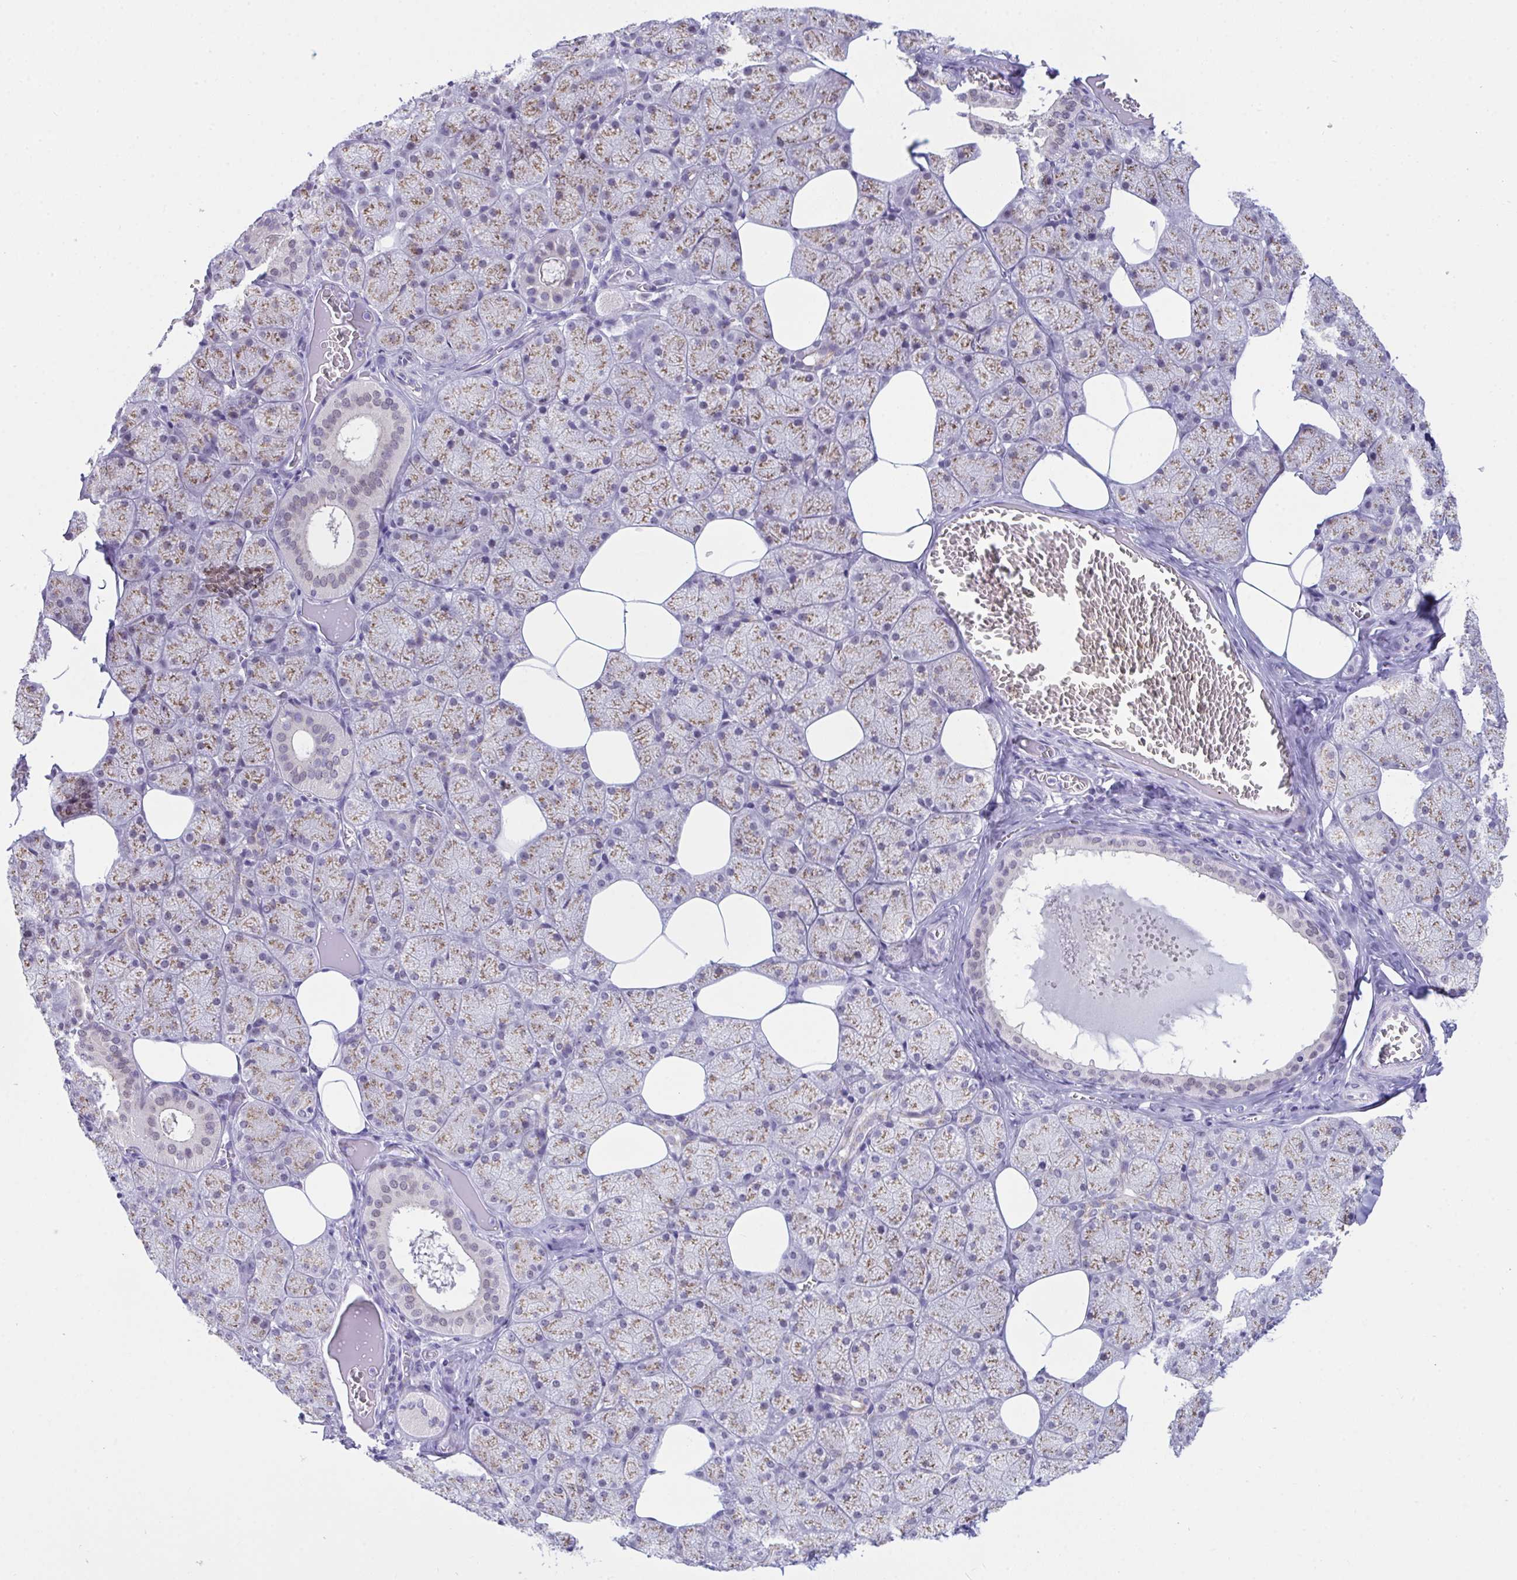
{"staining": {"intensity": "moderate", "quantity": ">75%", "location": "cytoplasmic/membranous"}, "tissue": "salivary gland", "cell_type": "Glandular cells", "image_type": "normal", "snomed": [{"axis": "morphology", "description": "Normal tissue, NOS"}, {"axis": "topography", "description": "Salivary gland"}, {"axis": "topography", "description": "Peripheral nerve tissue"}], "caption": "Protein expression analysis of unremarkable human salivary gland reveals moderate cytoplasmic/membranous positivity in approximately >75% of glandular cells.", "gene": "SCLY", "patient": {"sex": "male", "age": 38}}